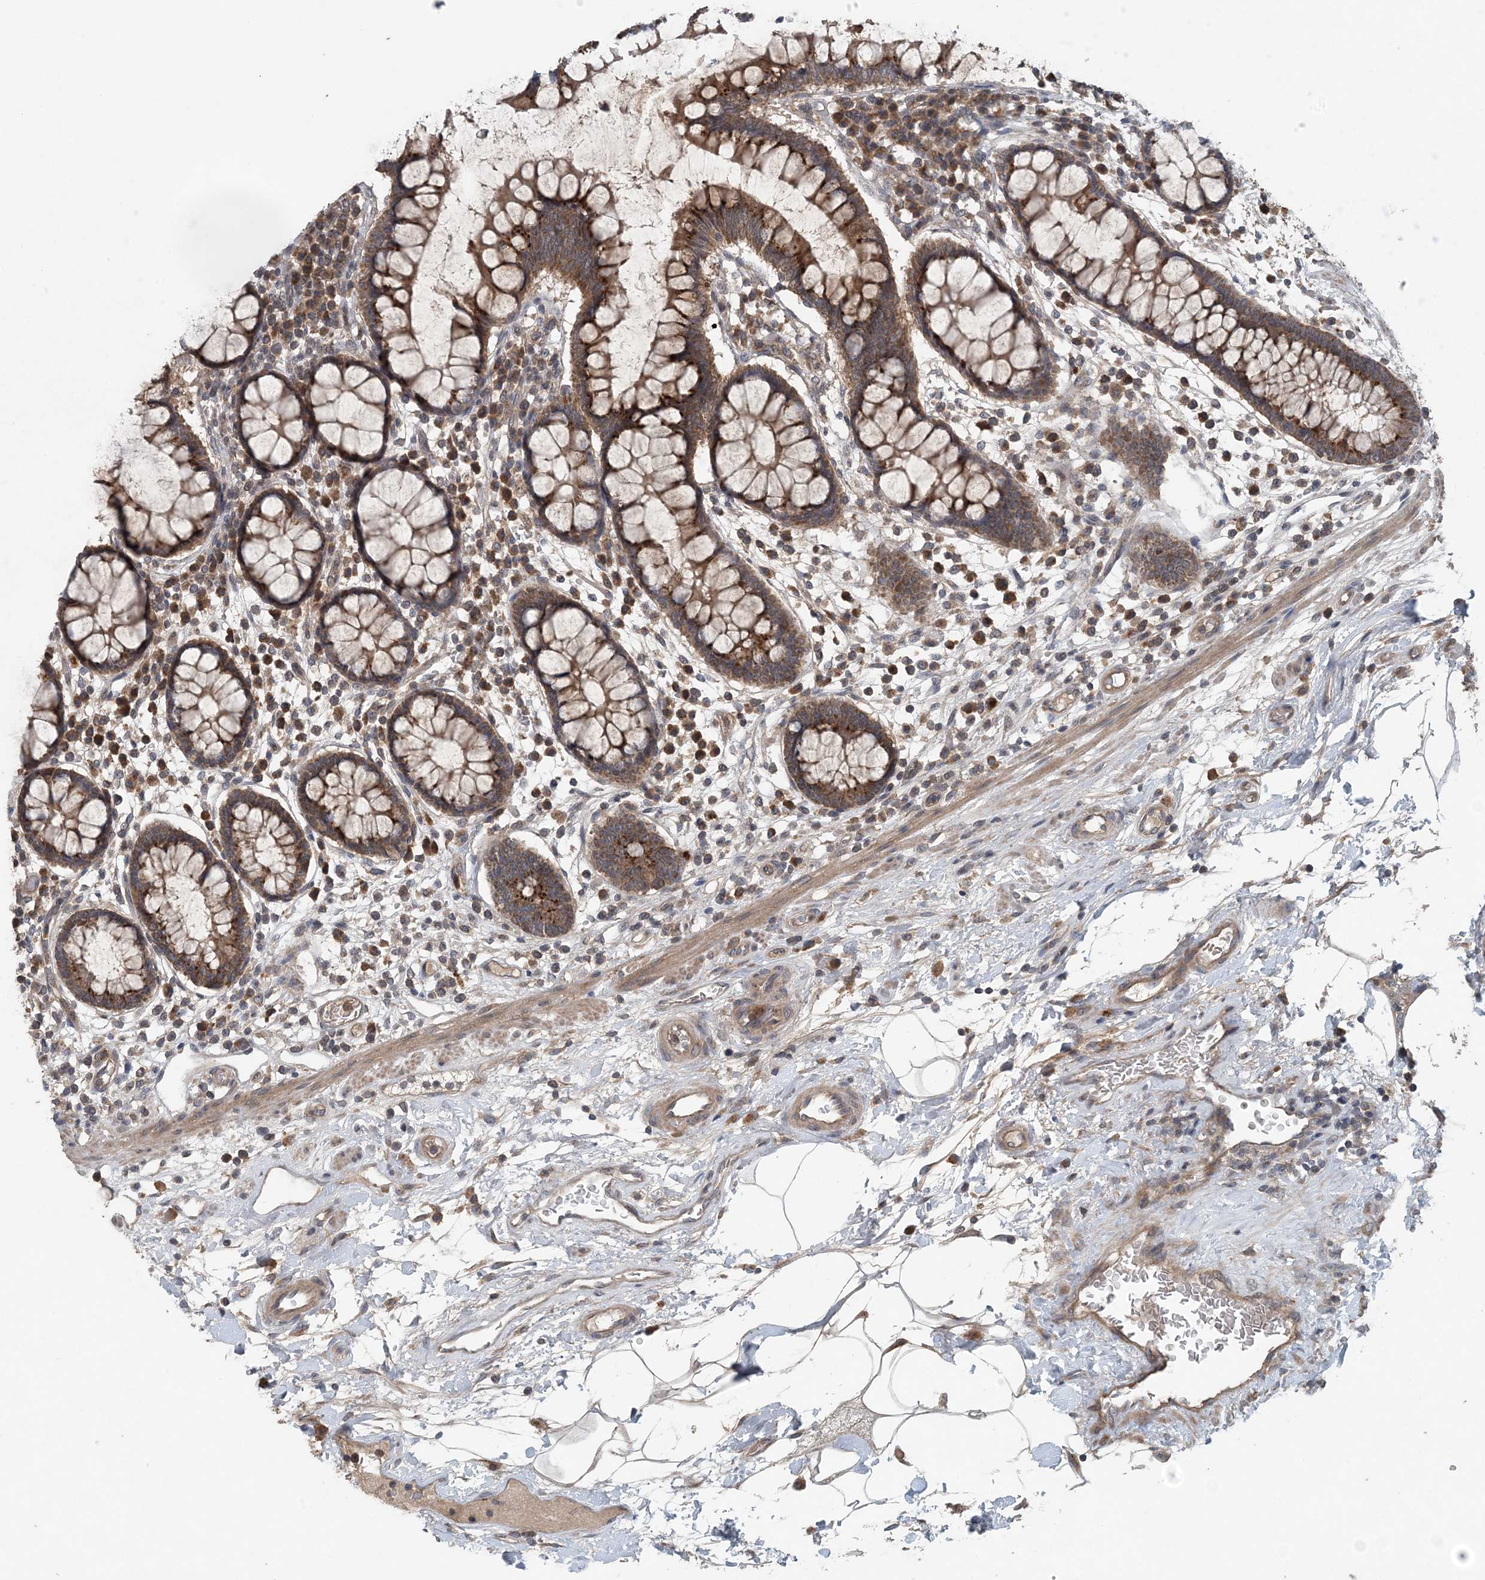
{"staining": {"intensity": "weak", "quantity": ">75%", "location": "cytoplasmic/membranous"}, "tissue": "colon", "cell_type": "Endothelial cells", "image_type": "normal", "snomed": [{"axis": "morphology", "description": "Normal tissue, NOS"}, {"axis": "topography", "description": "Colon"}], "caption": "Protein expression analysis of unremarkable human colon reveals weak cytoplasmic/membranous expression in approximately >75% of endothelial cells. Ihc stains the protein of interest in brown and the nuclei are stained blue.", "gene": "MYO9B", "patient": {"sex": "female", "age": 79}}